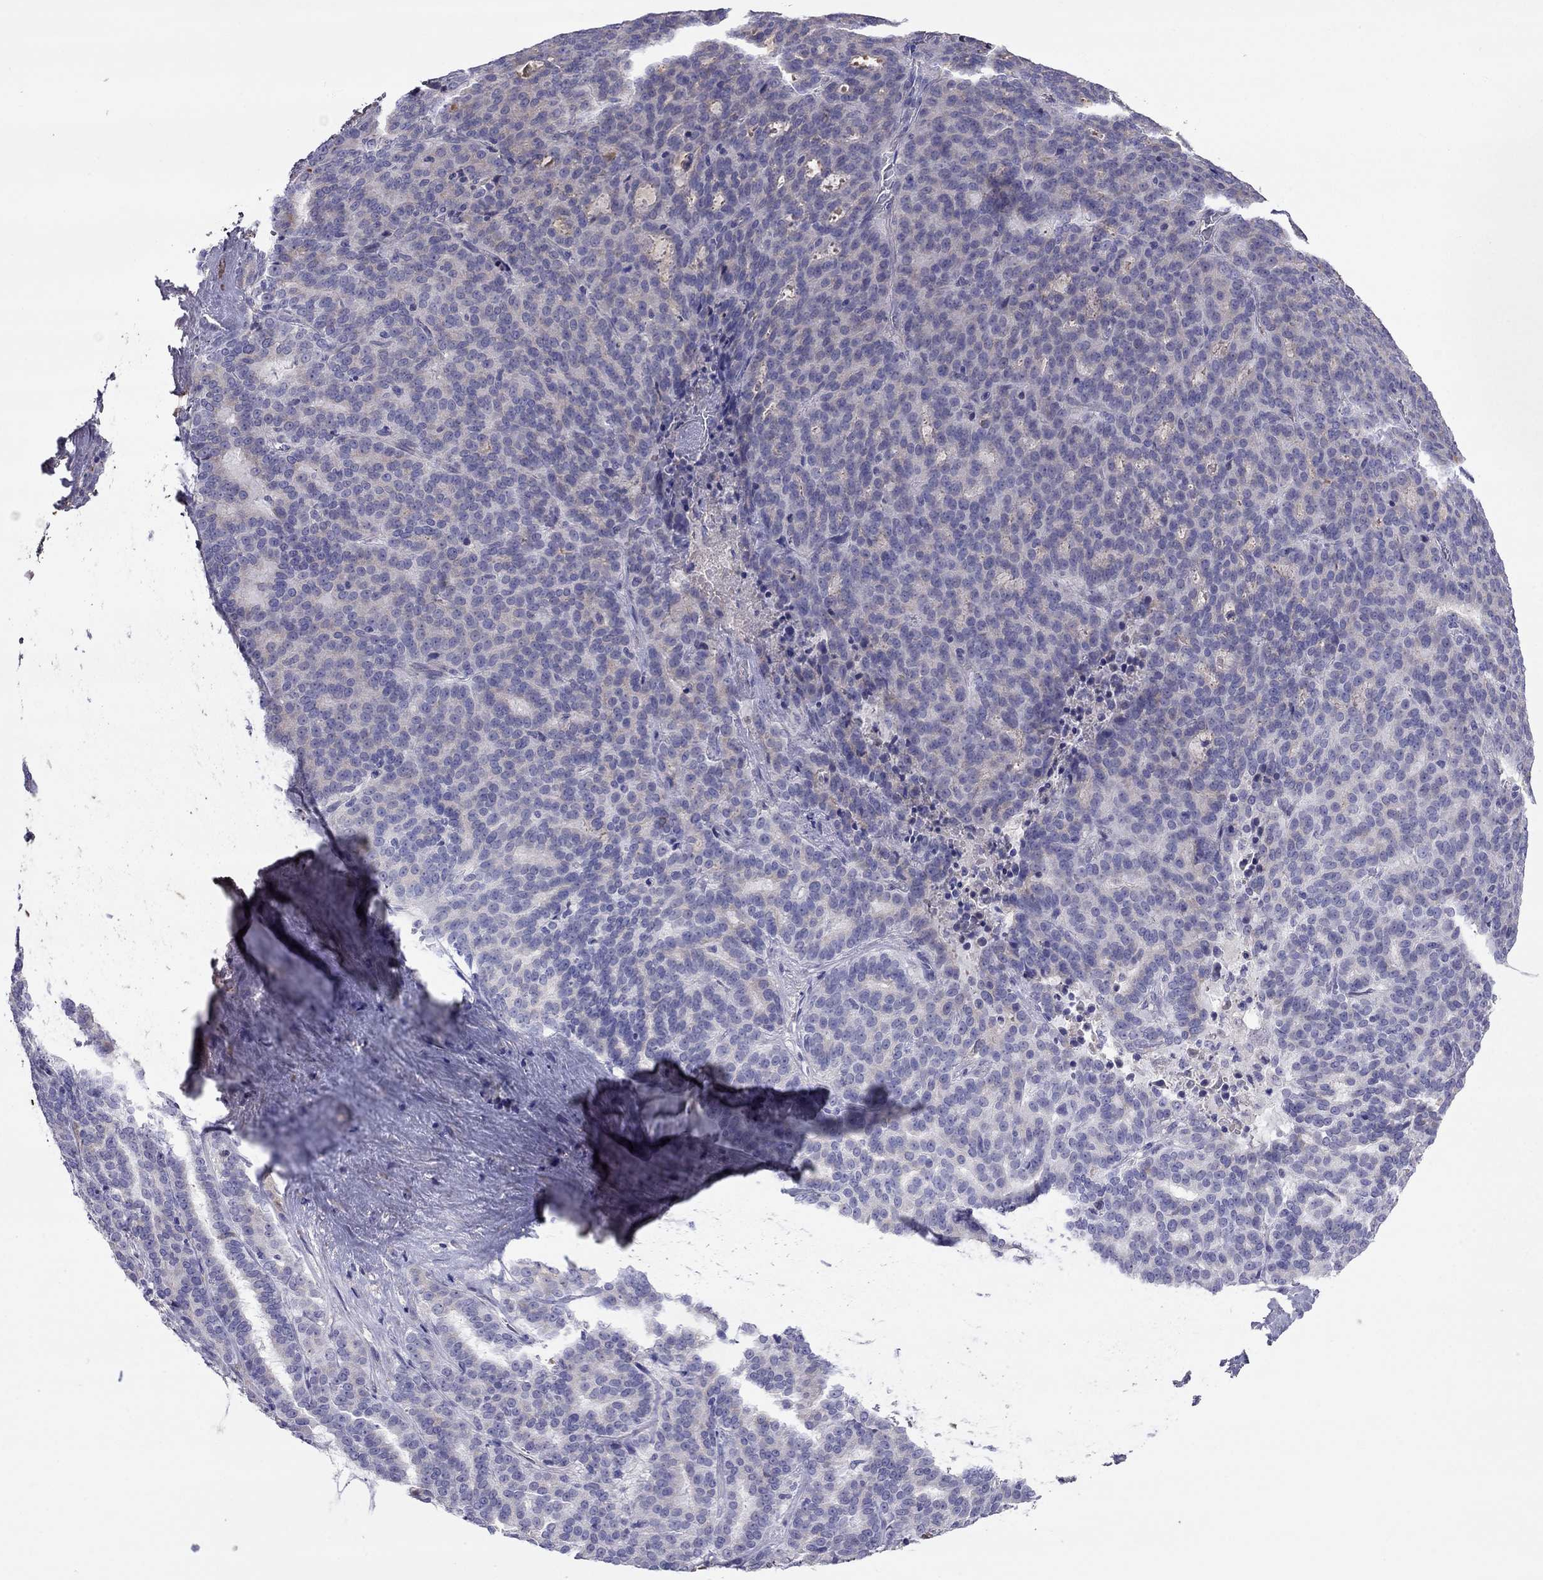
{"staining": {"intensity": "negative", "quantity": "none", "location": "none"}, "tissue": "liver cancer", "cell_type": "Tumor cells", "image_type": "cancer", "snomed": [{"axis": "morphology", "description": "Cholangiocarcinoma"}, {"axis": "topography", "description": "Liver"}], "caption": "Immunohistochemical staining of human liver cancer reveals no significant positivity in tumor cells.", "gene": "TBC1D21", "patient": {"sex": "female", "age": 47}}